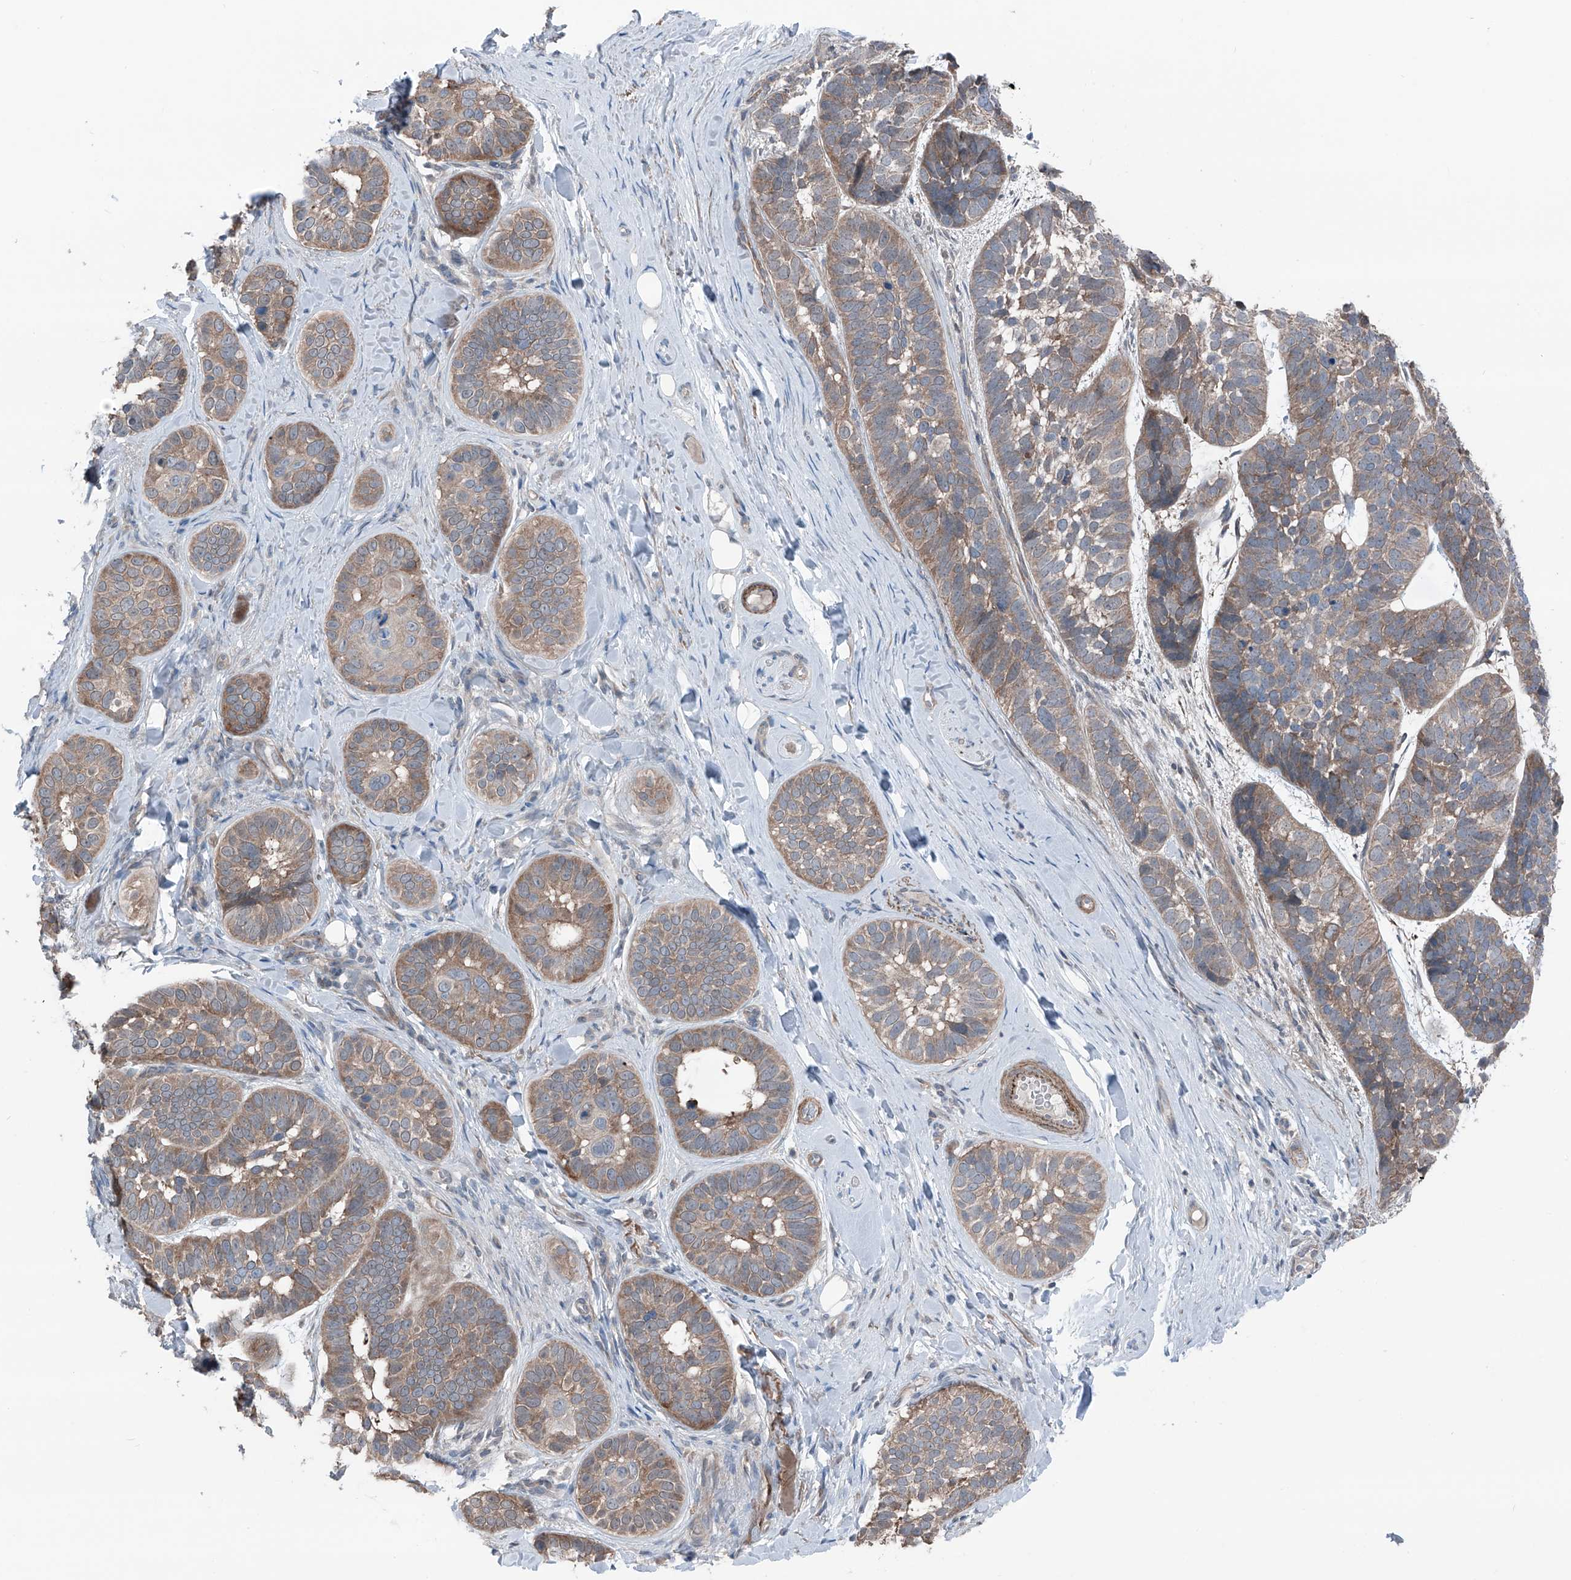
{"staining": {"intensity": "moderate", "quantity": "25%-75%", "location": "cytoplasmic/membranous"}, "tissue": "skin cancer", "cell_type": "Tumor cells", "image_type": "cancer", "snomed": [{"axis": "morphology", "description": "Basal cell carcinoma"}, {"axis": "topography", "description": "Skin"}], "caption": "Immunohistochemistry (IHC) micrograph of human skin cancer stained for a protein (brown), which demonstrates medium levels of moderate cytoplasmic/membranous positivity in about 25%-75% of tumor cells.", "gene": "HSPB11", "patient": {"sex": "male", "age": 62}}